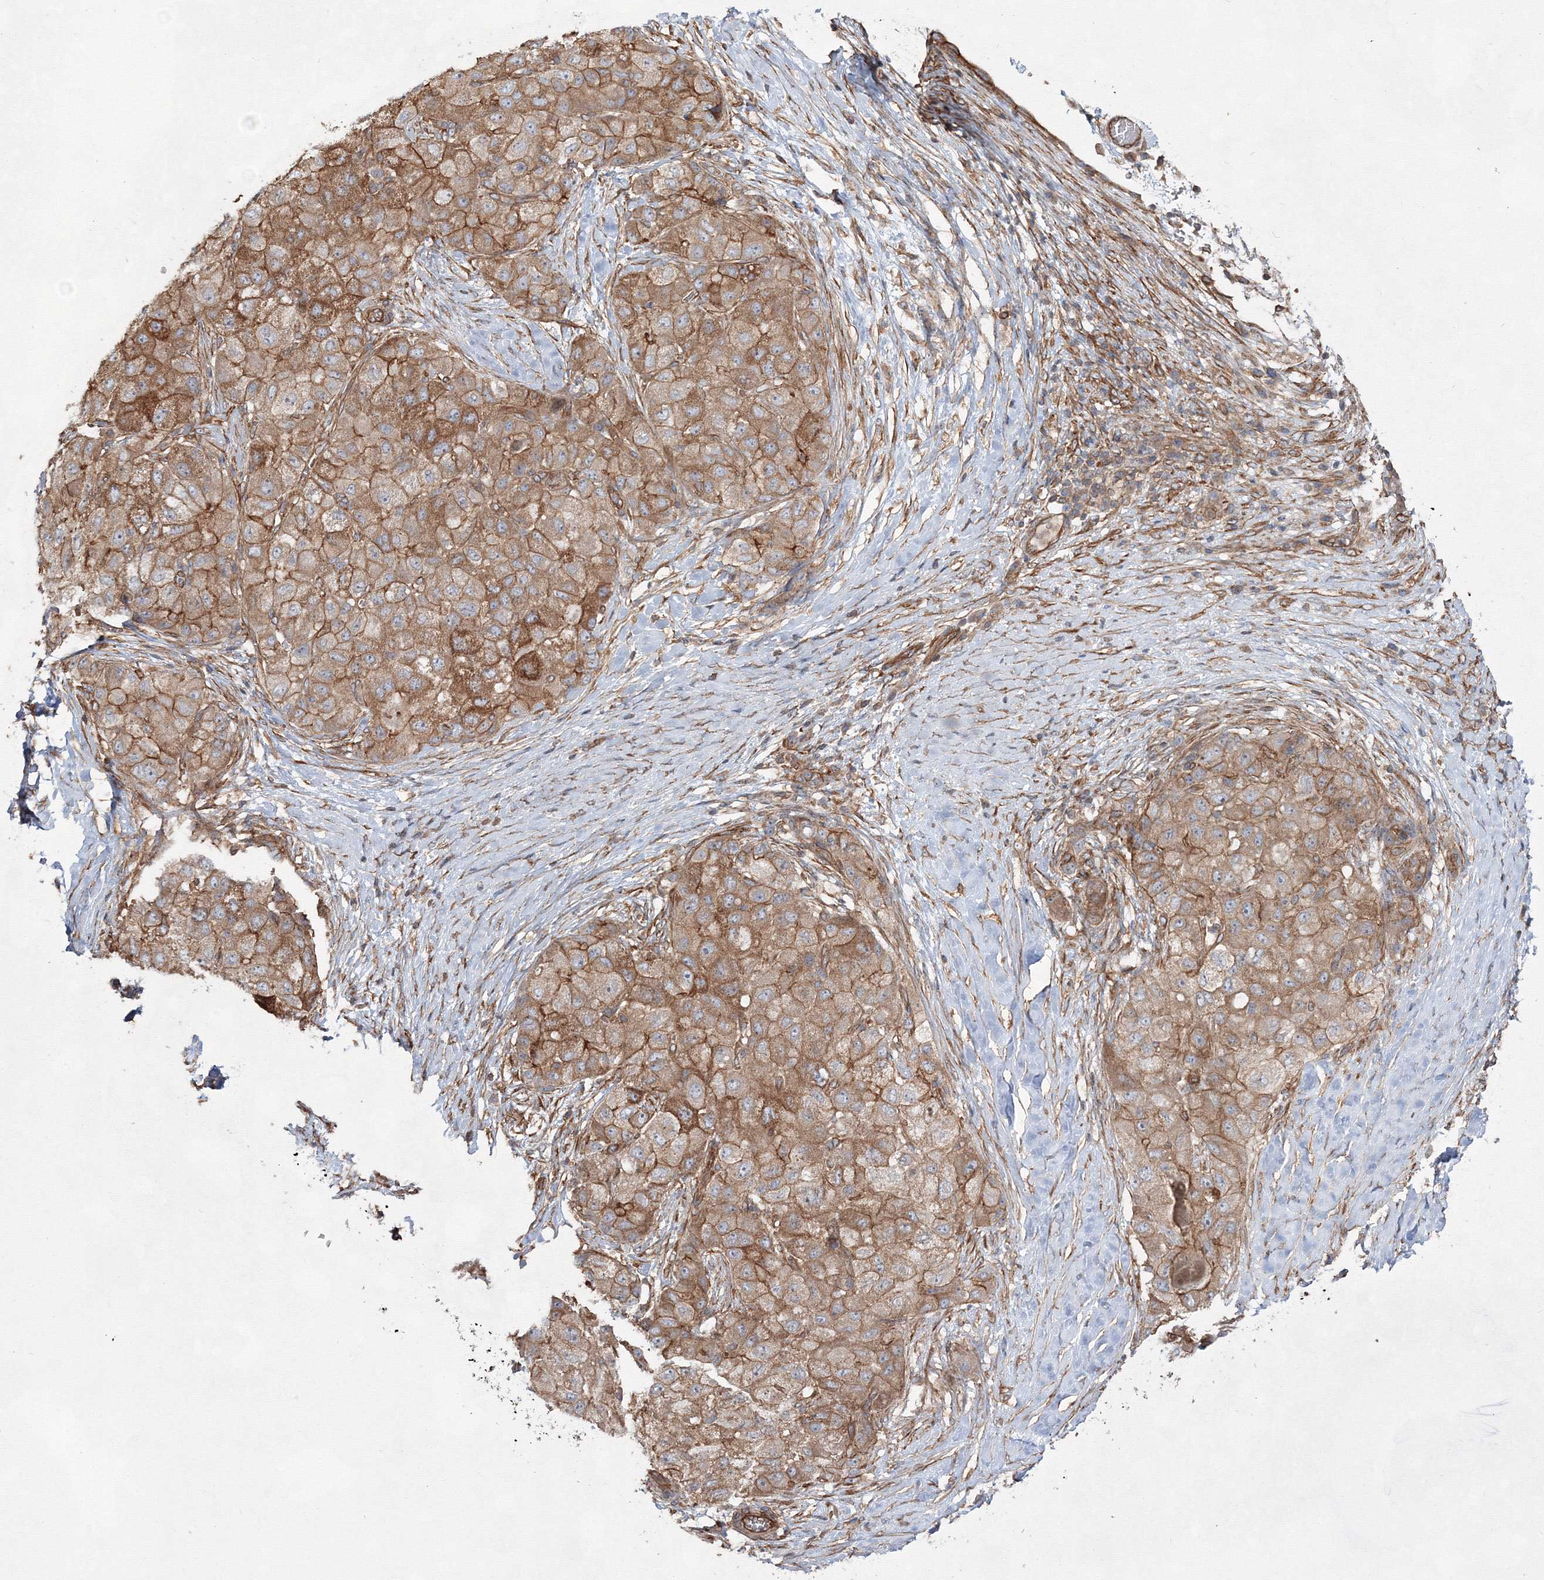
{"staining": {"intensity": "moderate", "quantity": ">75%", "location": "cytoplasmic/membranous"}, "tissue": "liver cancer", "cell_type": "Tumor cells", "image_type": "cancer", "snomed": [{"axis": "morphology", "description": "Carcinoma, Hepatocellular, NOS"}, {"axis": "topography", "description": "Liver"}], "caption": "This histopathology image reveals immunohistochemistry (IHC) staining of human hepatocellular carcinoma (liver), with medium moderate cytoplasmic/membranous staining in about >75% of tumor cells.", "gene": "EXOC6", "patient": {"sex": "male", "age": 80}}